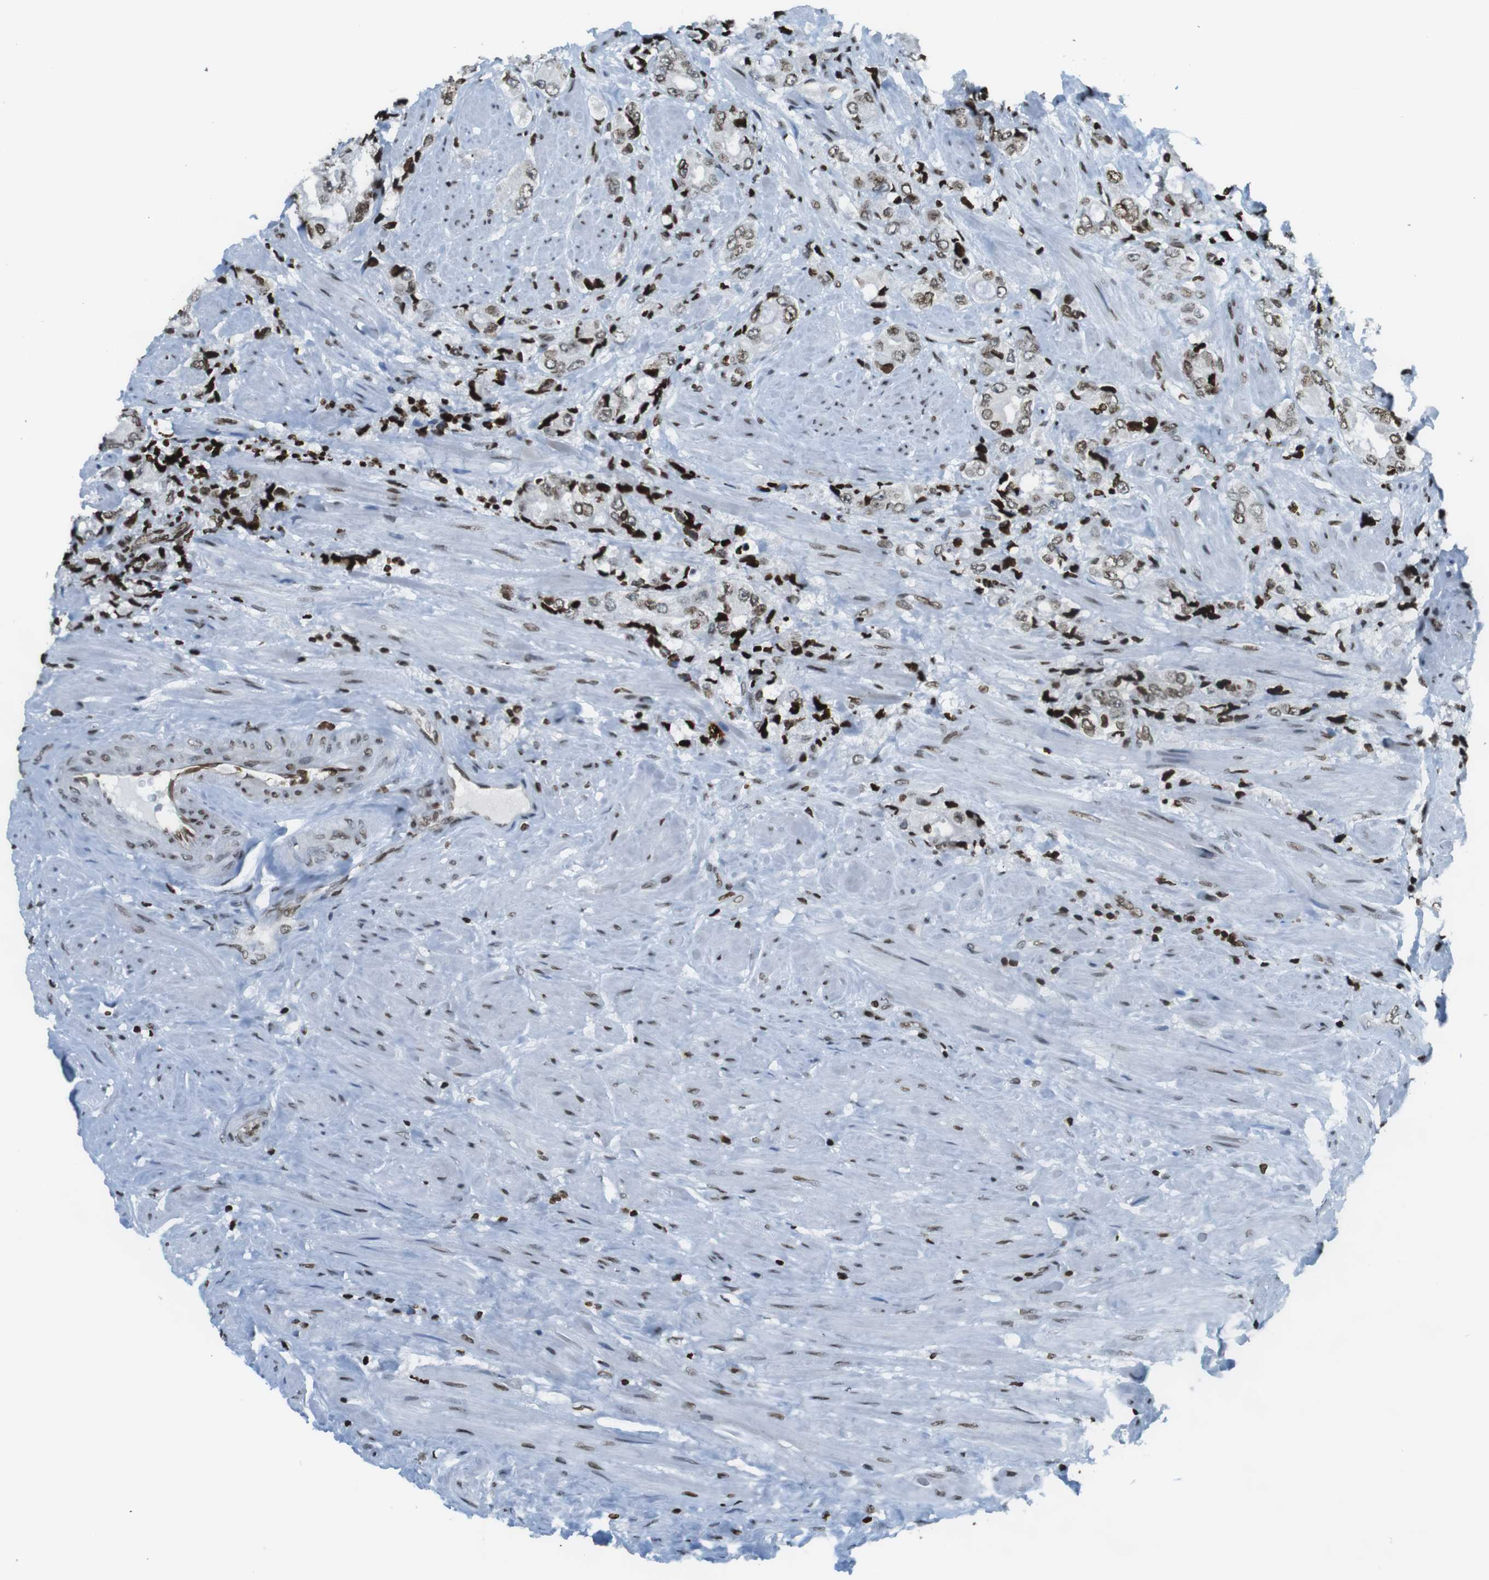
{"staining": {"intensity": "strong", "quantity": ">75%", "location": "nuclear"}, "tissue": "prostate cancer", "cell_type": "Tumor cells", "image_type": "cancer", "snomed": [{"axis": "morphology", "description": "Adenocarcinoma, High grade"}, {"axis": "topography", "description": "Prostate"}], "caption": "Prostate adenocarcinoma (high-grade) stained with DAB (3,3'-diaminobenzidine) immunohistochemistry (IHC) exhibits high levels of strong nuclear staining in approximately >75% of tumor cells.", "gene": "H2AC8", "patient": {"sex": "male", "age": 61}}